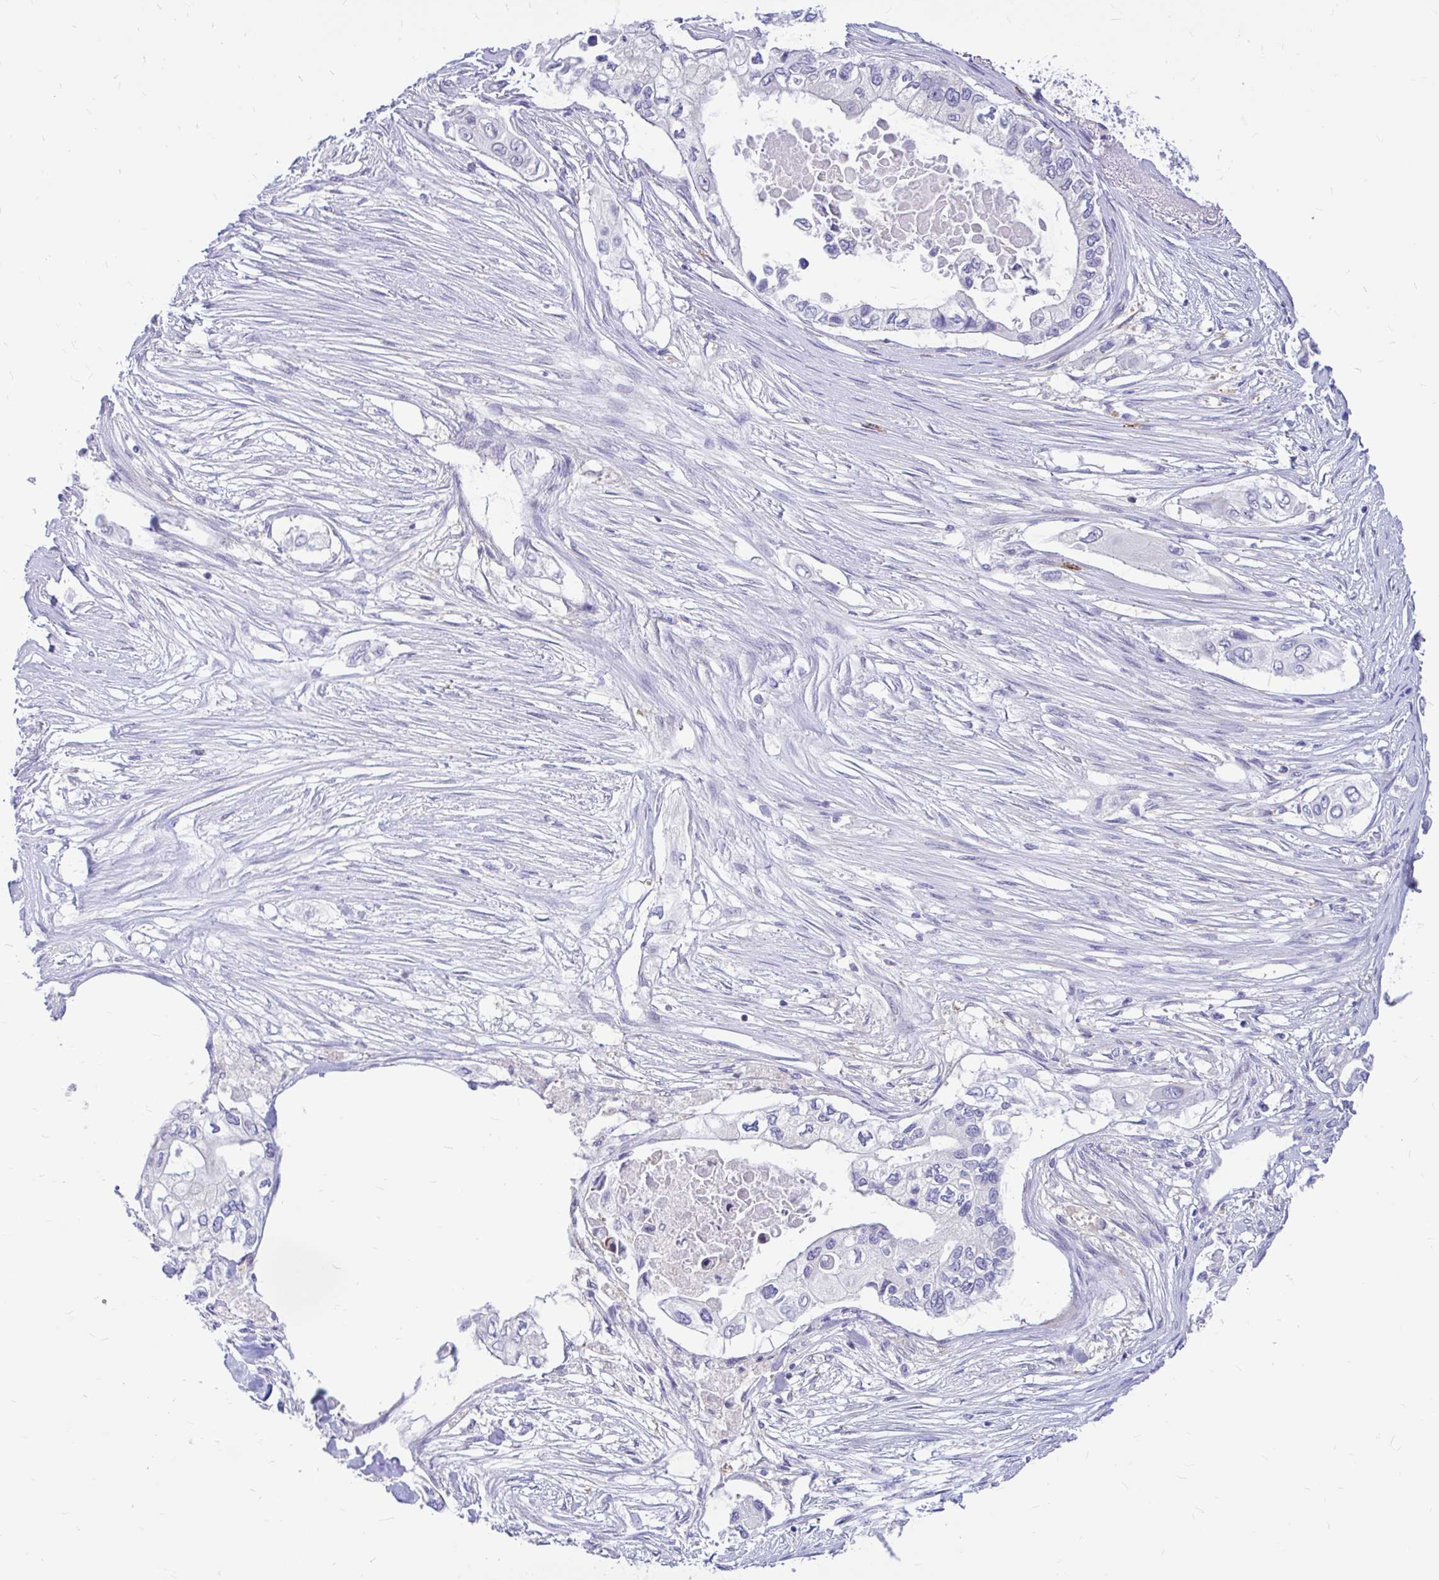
{"staining": {"intensity": "negative", "quantity": "none", "location": "none"}, "tissue": "pancreatic cancer", "cell_type": "Tumor cells", "image_type": "cancer", "snomed": [{"axis": "morphology", "description": "Adenocarcinoma, NOS"}, {"axis": "topography", "description": "Pancreas"}], "caption": "Image shows no protein staining in tumor cells of pancreatic cancer (adenocarcinoma) tissue.", "gene": "MAP1LC3A", "patient": {"sex": "female", "age": 63}}